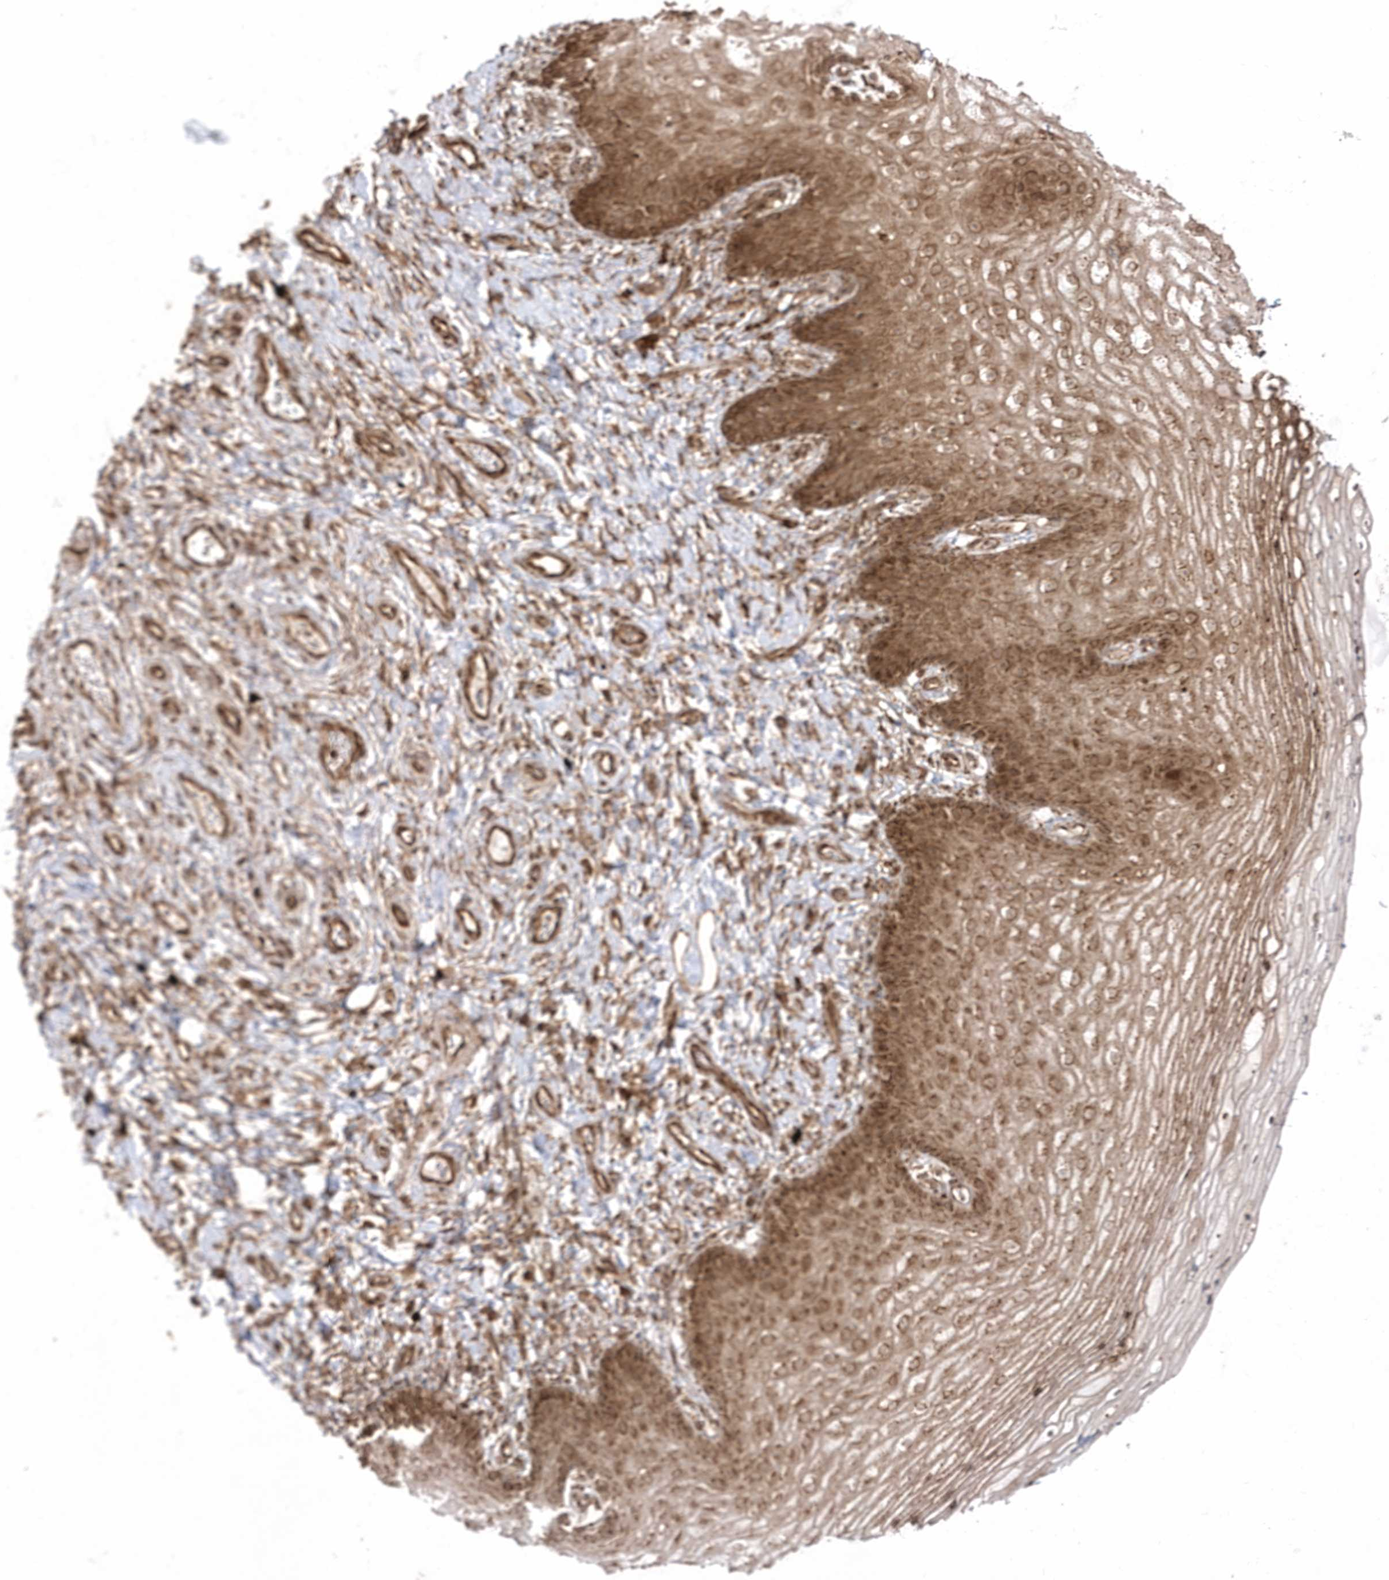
{"staining": {"intensity": "moderate", "quantity": ">75%", "location": "cytoplasmic/membranous"}, "tissue": "vagina", "cell_type": "Squamous epithelial cells", "image_type": "normal", "snomed": [{"axis": "morphology", "description": "Normal tissue, NOS"}, {"axis": "topography", "description": "Vagina"}], "caption": "This micrograph reveals immunohistochemistry (IHC) staining of normal vagina, with medium moderate cytoplasmic/membranous expression in approximately >75% of squamous epithelial cells.", "gene": "EPC2", "patient": {"sex": "female", "age": 60}}